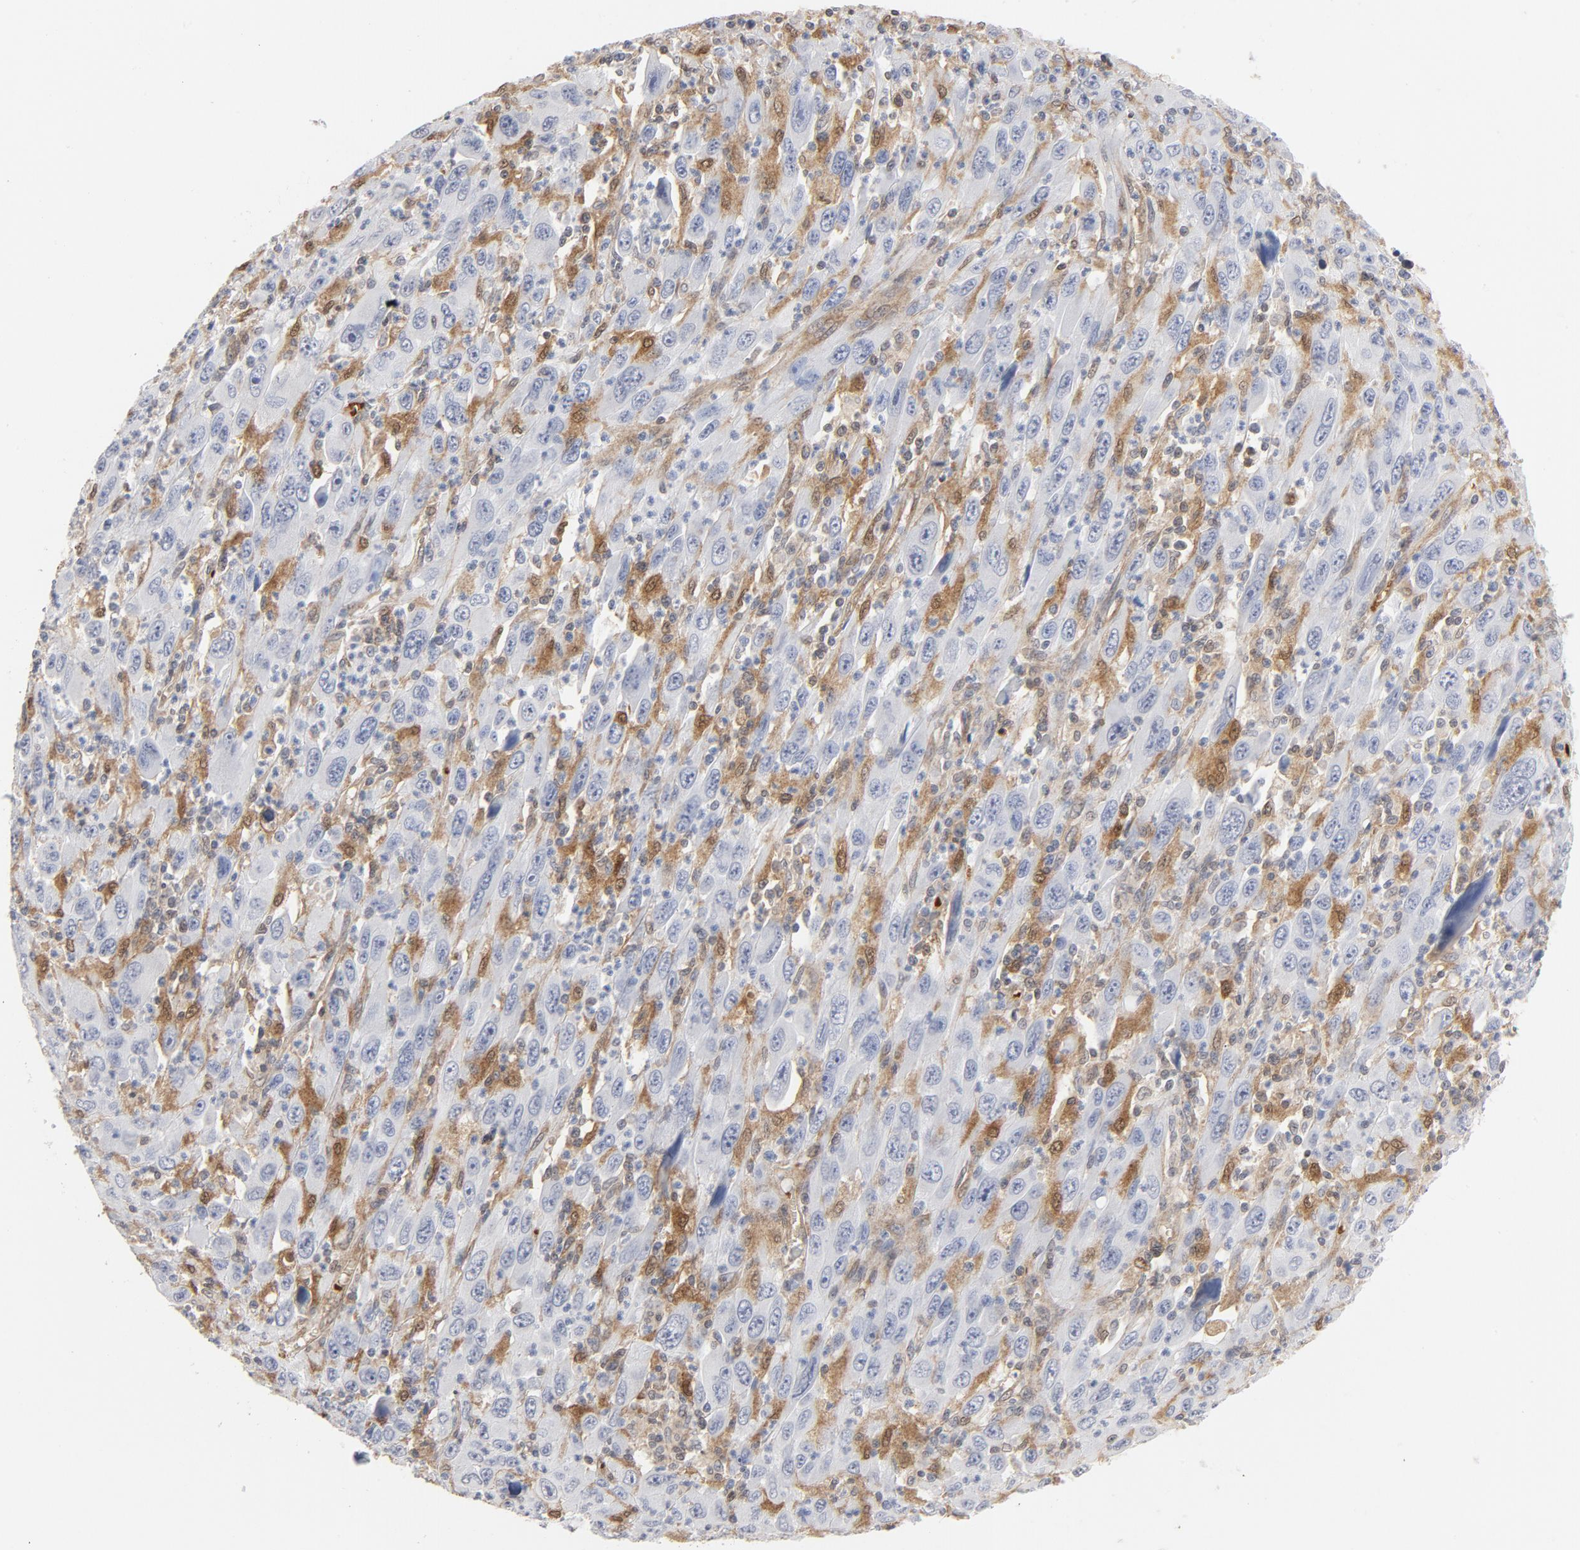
{"staining": {"intensity": "moderate", "quantity": "25%-75%", "location": "cytoplasmic/membranous,nuclear"}, "tissue": "melanoma", "cell_type": "Tumor cells", "image_type": "cancer", "snomed": [{"axis": "morphology", "description": "Malignant melanoma, Metastatic site"}, {"axis": "topography", "description": "Skin"}], "caption": "A brown stain labels moderate cytoplasmic/membranous and nuclear expression of a protein in melanoma tumor cells.", "gene": "PRDX1", "patient": {"sex": "female", "age": 56}}